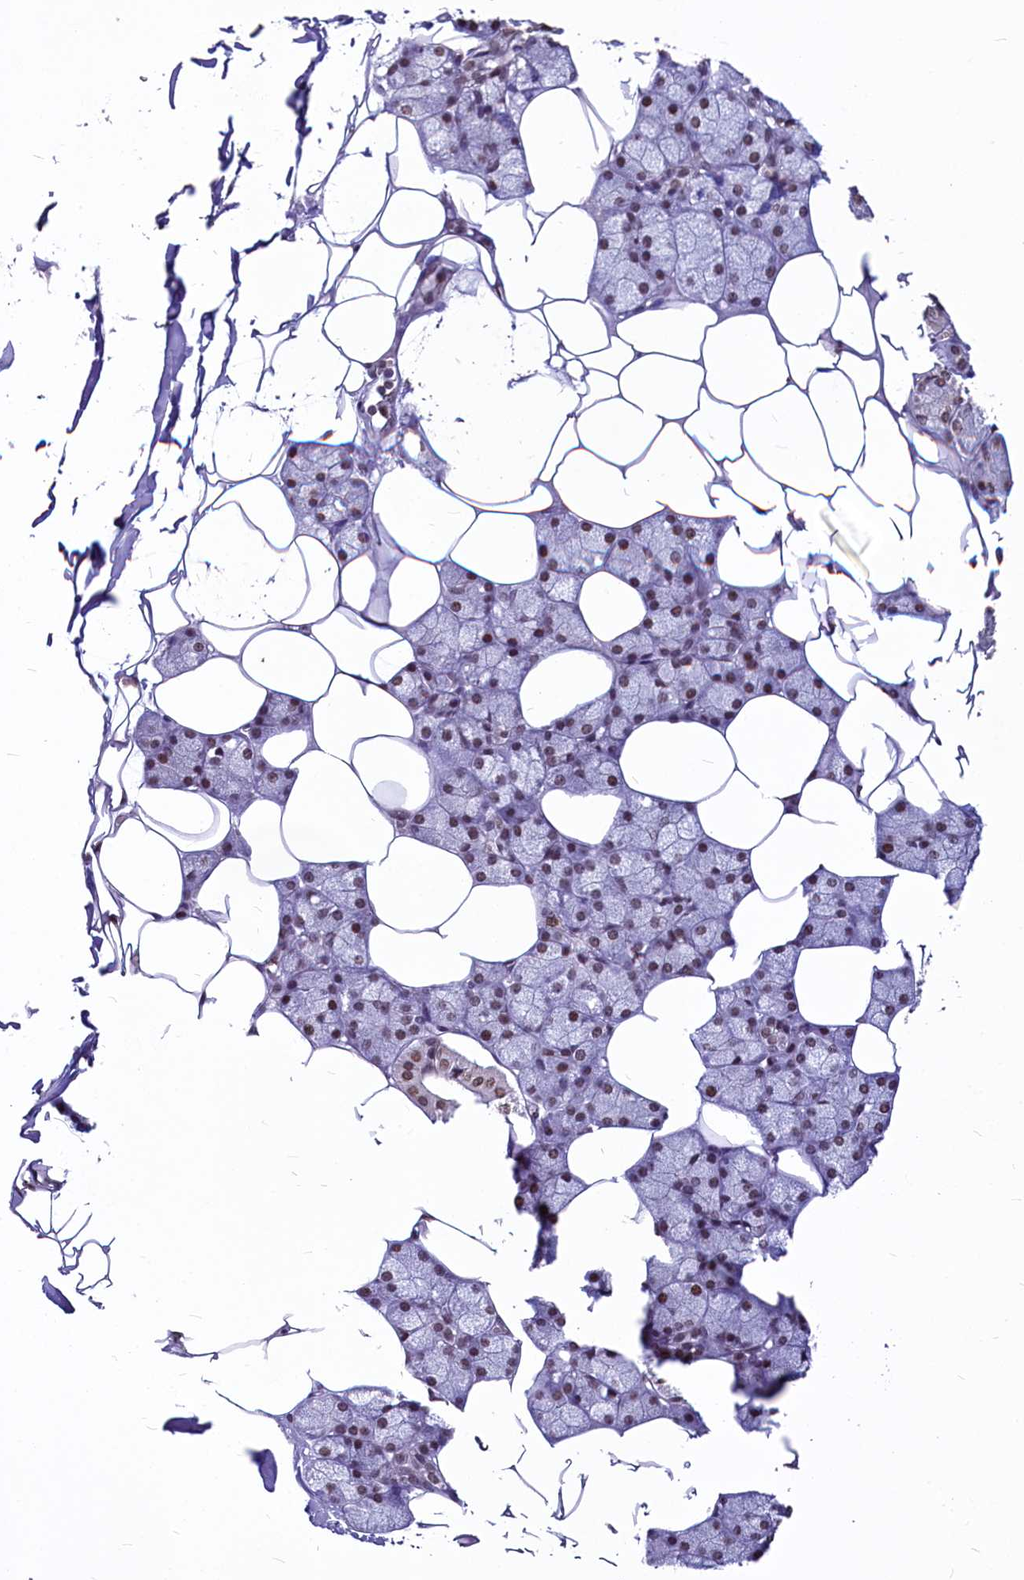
{"staining": {"intensity": "moderate", "quantity": "25%-75%", "location": "cytoplasmic/membranous,nuclear"}, "tissue": "salivary gland", "cell_type": "Glandular cells", "image_type": "normal", "snomed": [{"axis": "morphology", "description": "Normal tissue, NOS"}, {"axis": "topography", "description": "Salivary gland"}], "caption": "Protein staining of normal salivary gland demonstrates moderate cytoplasmic/membranous,nuclear staining in approximately 25%-75% of glandular cells.", "gene": "PARPBP", "patient": {"sex": "male", "age": 62}}